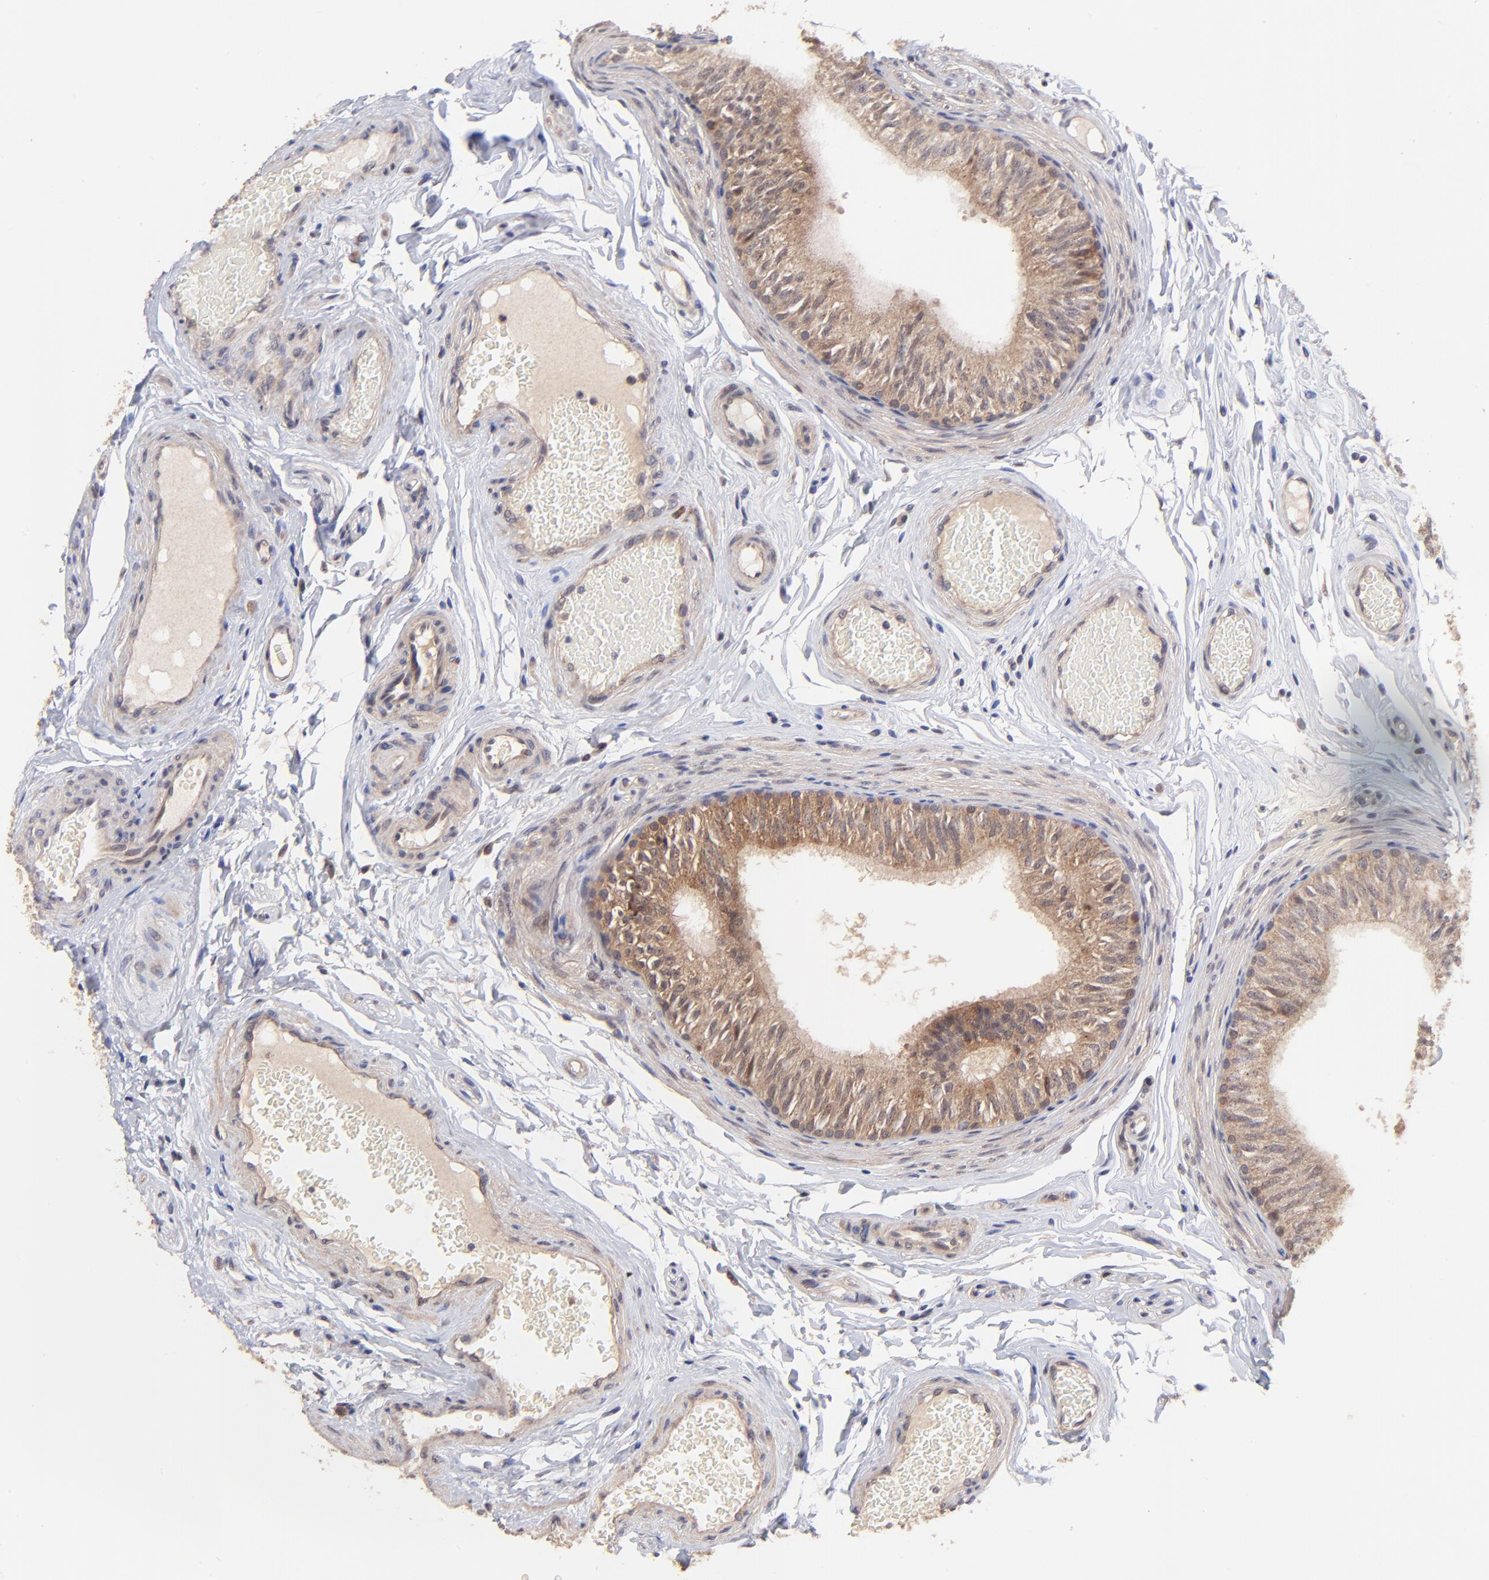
{"staining": {"intensity": "moderate", "quantity": ">75%", "location": "cytoplasmic/membranous"}, "tissue": "epididymis", "cell_type": "Glandular cells", "image_type": "normal", "snomed": [{"axis": "morphology", "description": "Normal tissue, NOS"}, {"axis": "topography", "description": "Testis"}, {"axis": "topography", "description": "Epididymis"}], "caption": "Immunohistochemical staining of unremarkable epididymis exhibits moderate cytoplasmic/membranous protein staining in about >75% of glandular cells. (Brightfield microscopy of DAB IHC at high magnification).", "gene": "BAIAP2L2", "patient": {"sex": "male", "age": 36}}